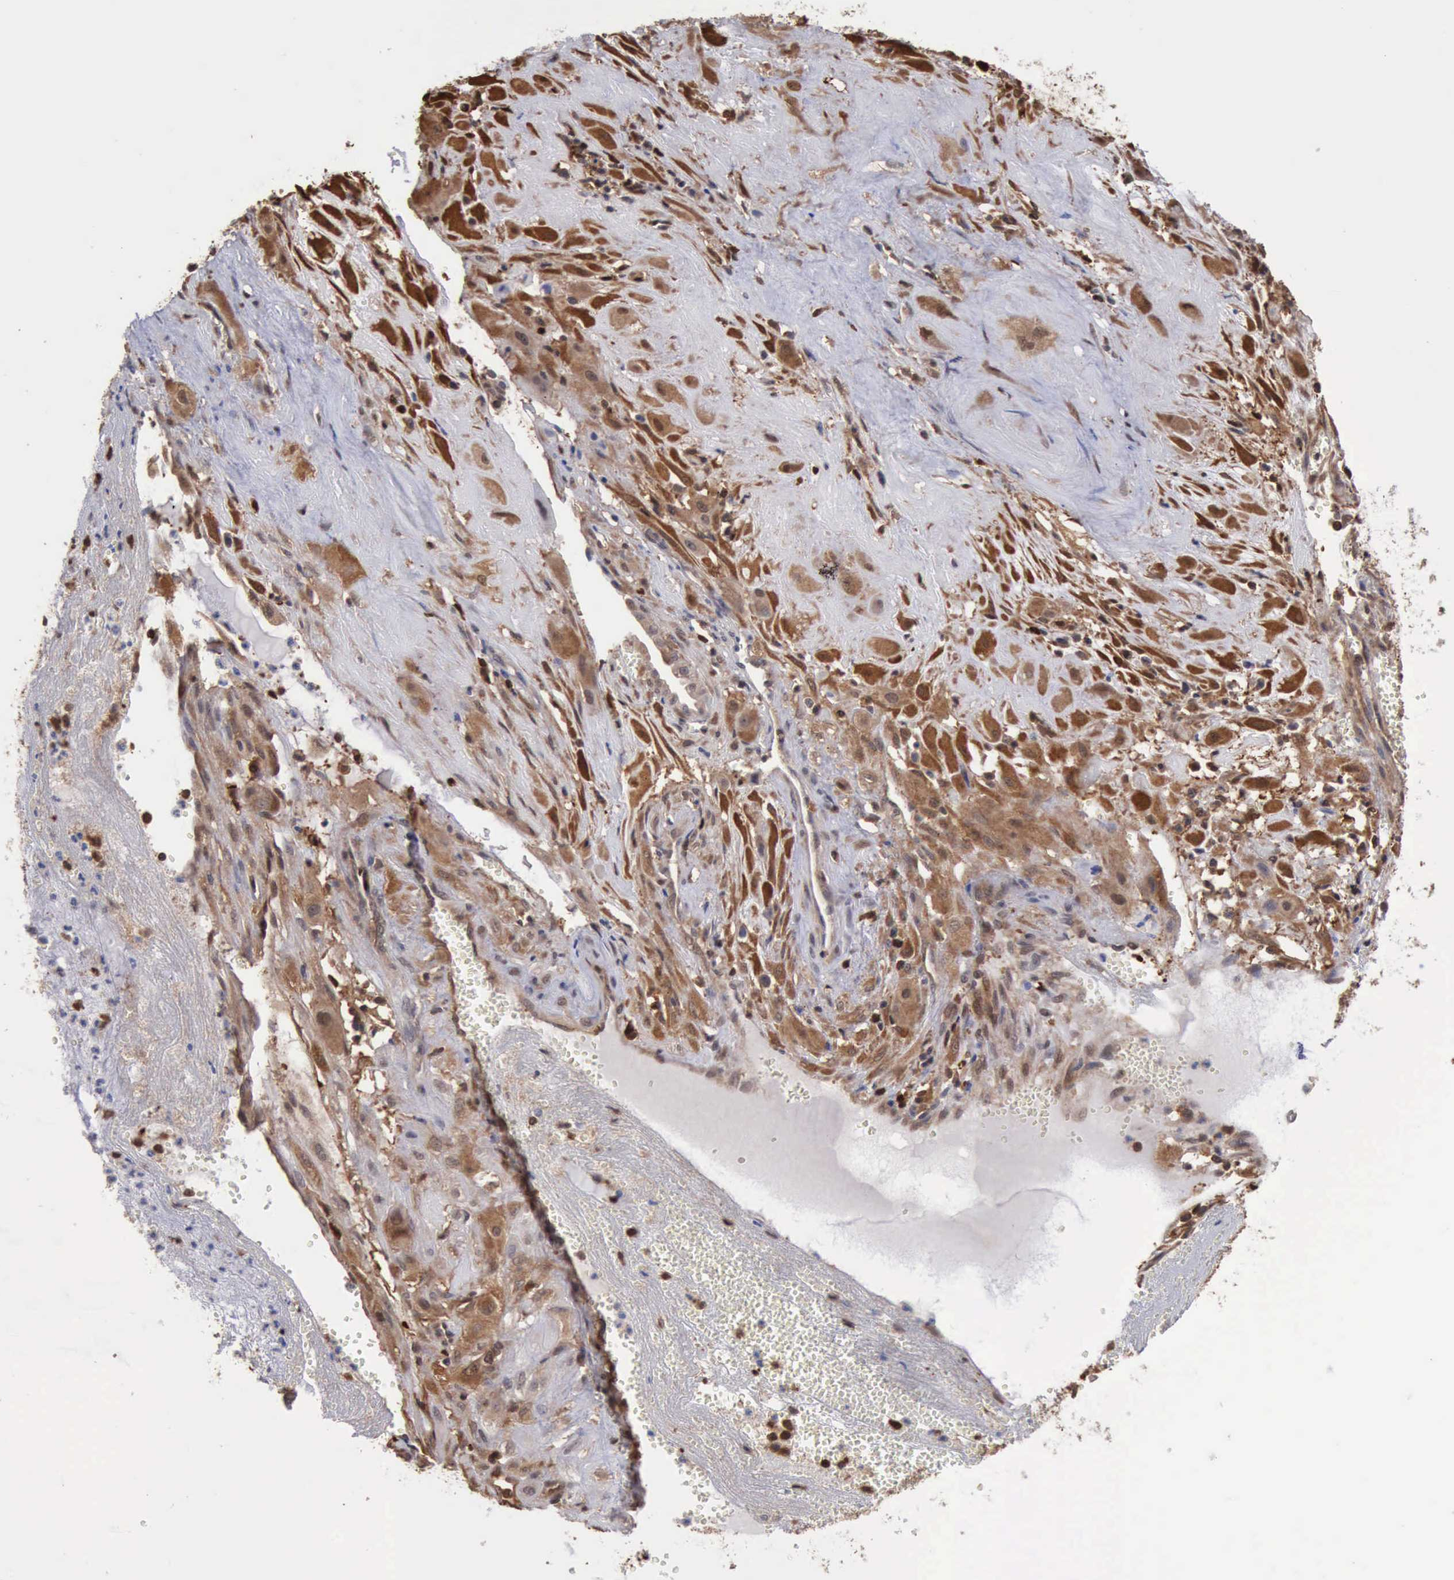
{"staining": {"intensity": "moderate", "quantity": "25%-75%", "location": "cytoplasmic/membranous,nuclear"}, "tissue": "cervical cancer", "cell_type": "Tumor cells", "image_type": "cancer", "snomed": [{"axis": "morphology", "description": "Squamous cell carcinoma, NOS"}, {"axis": "topography", "description": "Cervix"}], "caption": "Brown immunohistochemical staining in cervical cancer (squamous cell carcinoma) demonstrates moderate cytoplasmic/membranous and nuclear positivity in about 25%-75% of tumor cells.", "gene": "STAT1", "patient": {"sex": "female", "age": 34}}